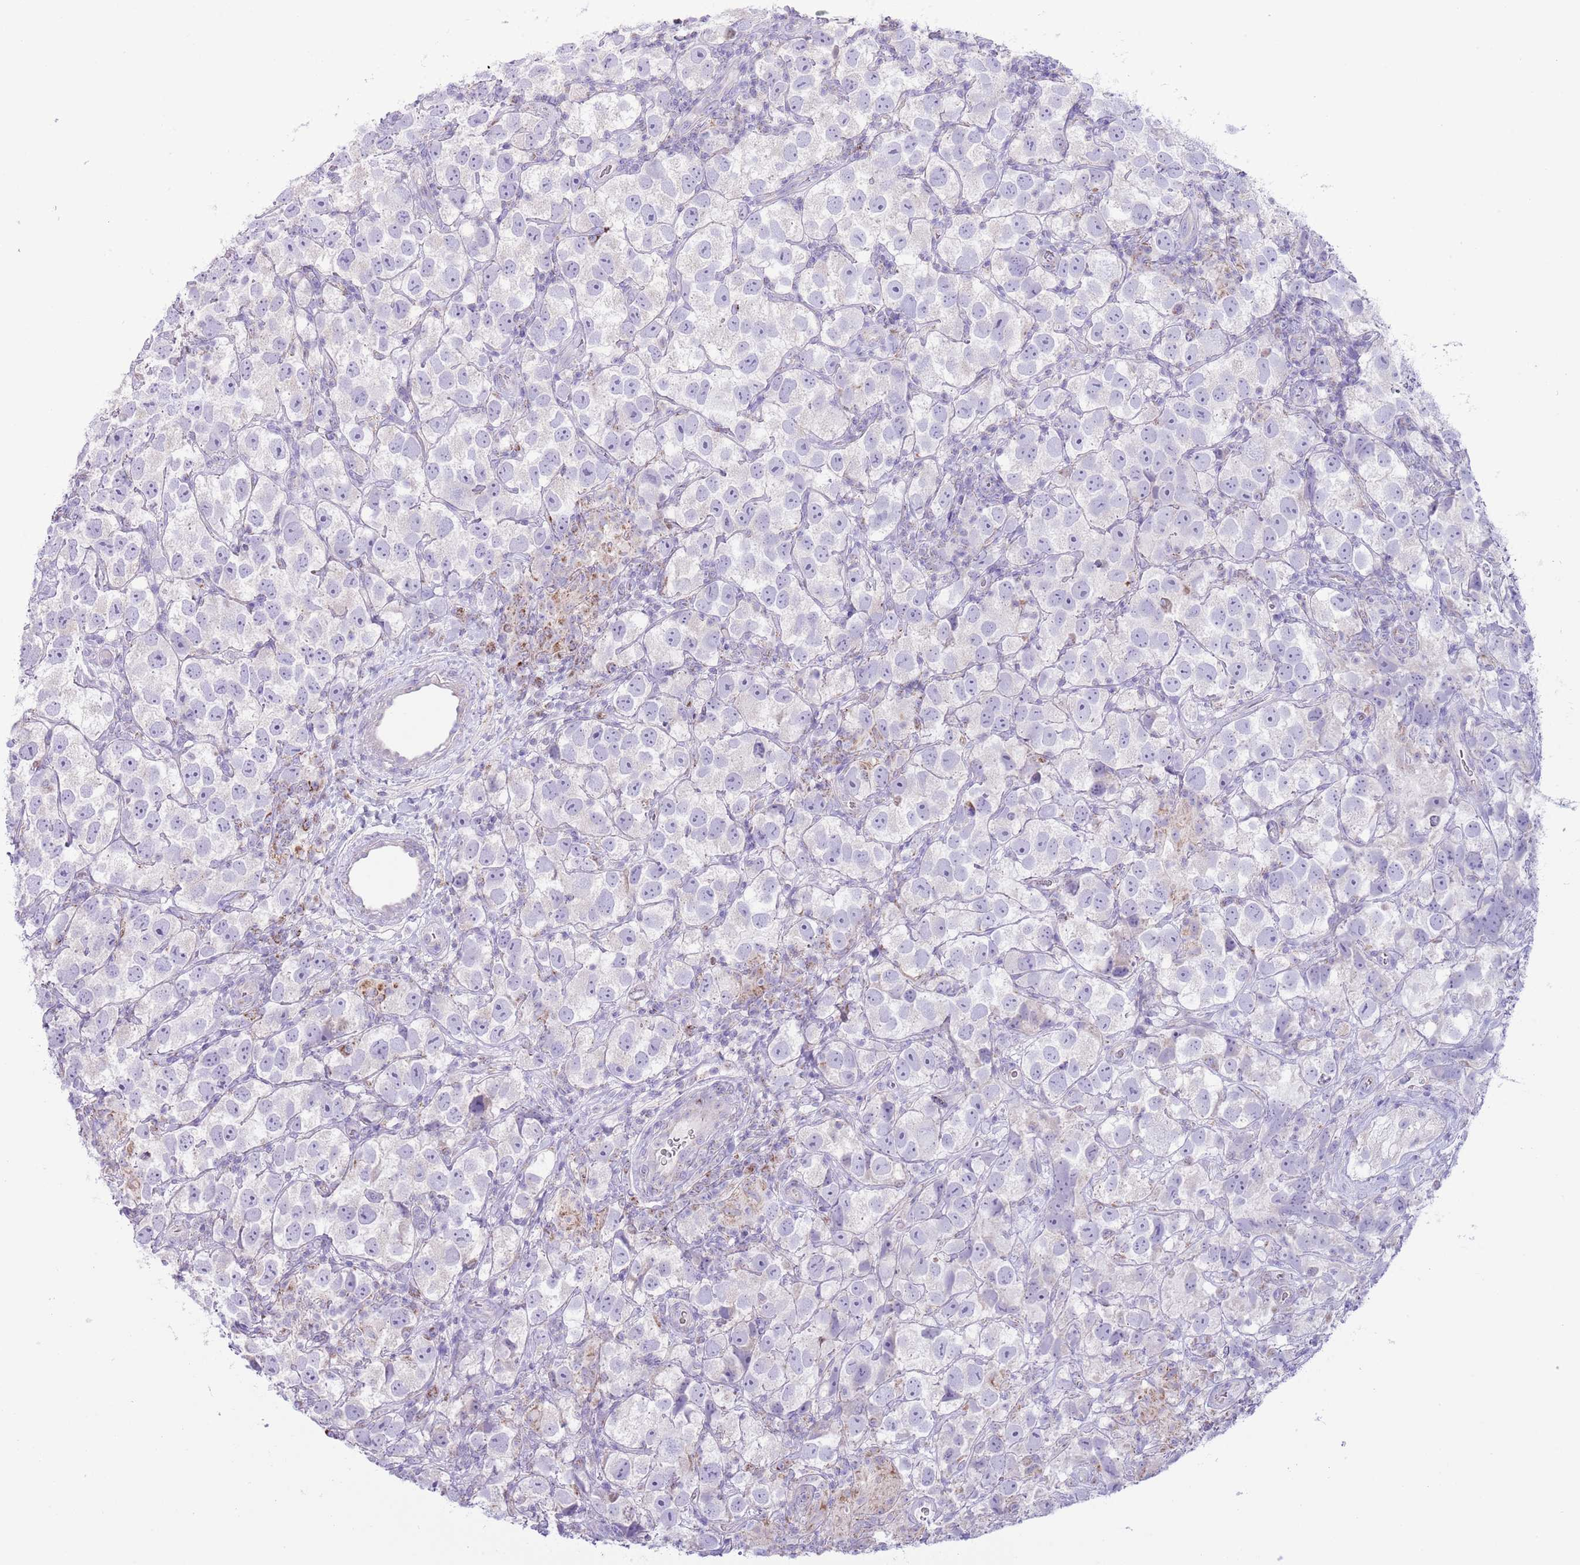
{"staining": {"intensity": "negative", "quantity": "none", "location": "none"}, "tissue": "testis cancer", "cell_type": "Tumor cells", "image_type": "cancer", "snomed": [{"axis": "morphology", "description": "Seminoma, NOS"}, {"axis": "topography", "description": "Testis"}], "caption": "Tumor cells show no significant protein staining in testis seminoma.", "gene": "ATP6V1B1", "patient": {"sex": "male", "age": 26}}